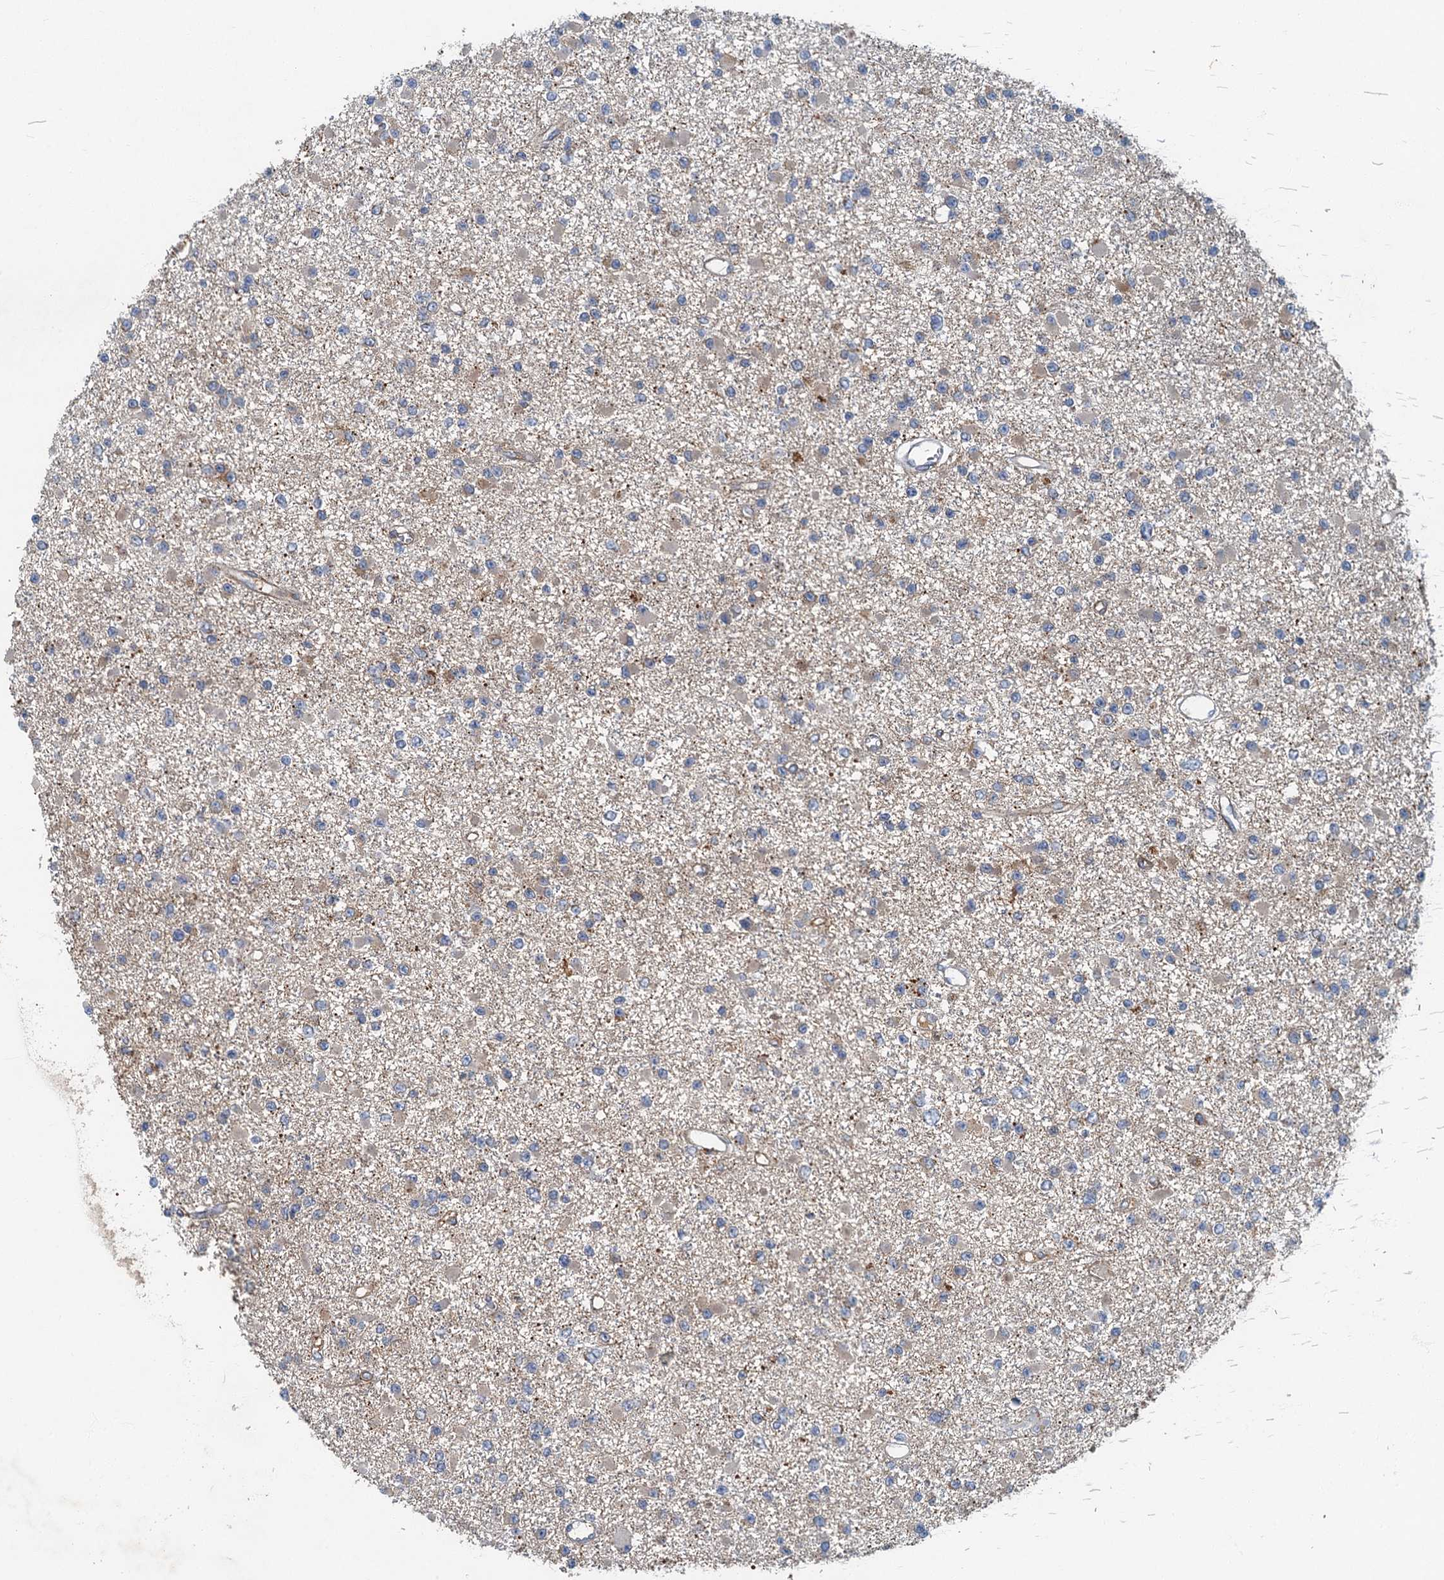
{"staining": {"intensity": "negative", "quantity": "none", "location": "none"}, "tissue": "glioma", "cell_type": "Tumor cells", "image_type": "cancer", "snomed": [{"axis": "morphology", "description": "Glioma, malignant, Low grade"}, {"axis": "topography", "description": "Brain"}], "caption": "The image demonstrates no staining of tumor cells in malignant glioma (low-grade).", "gene": "SPDYC", "patient": {"sex": "female", "age": 22}}